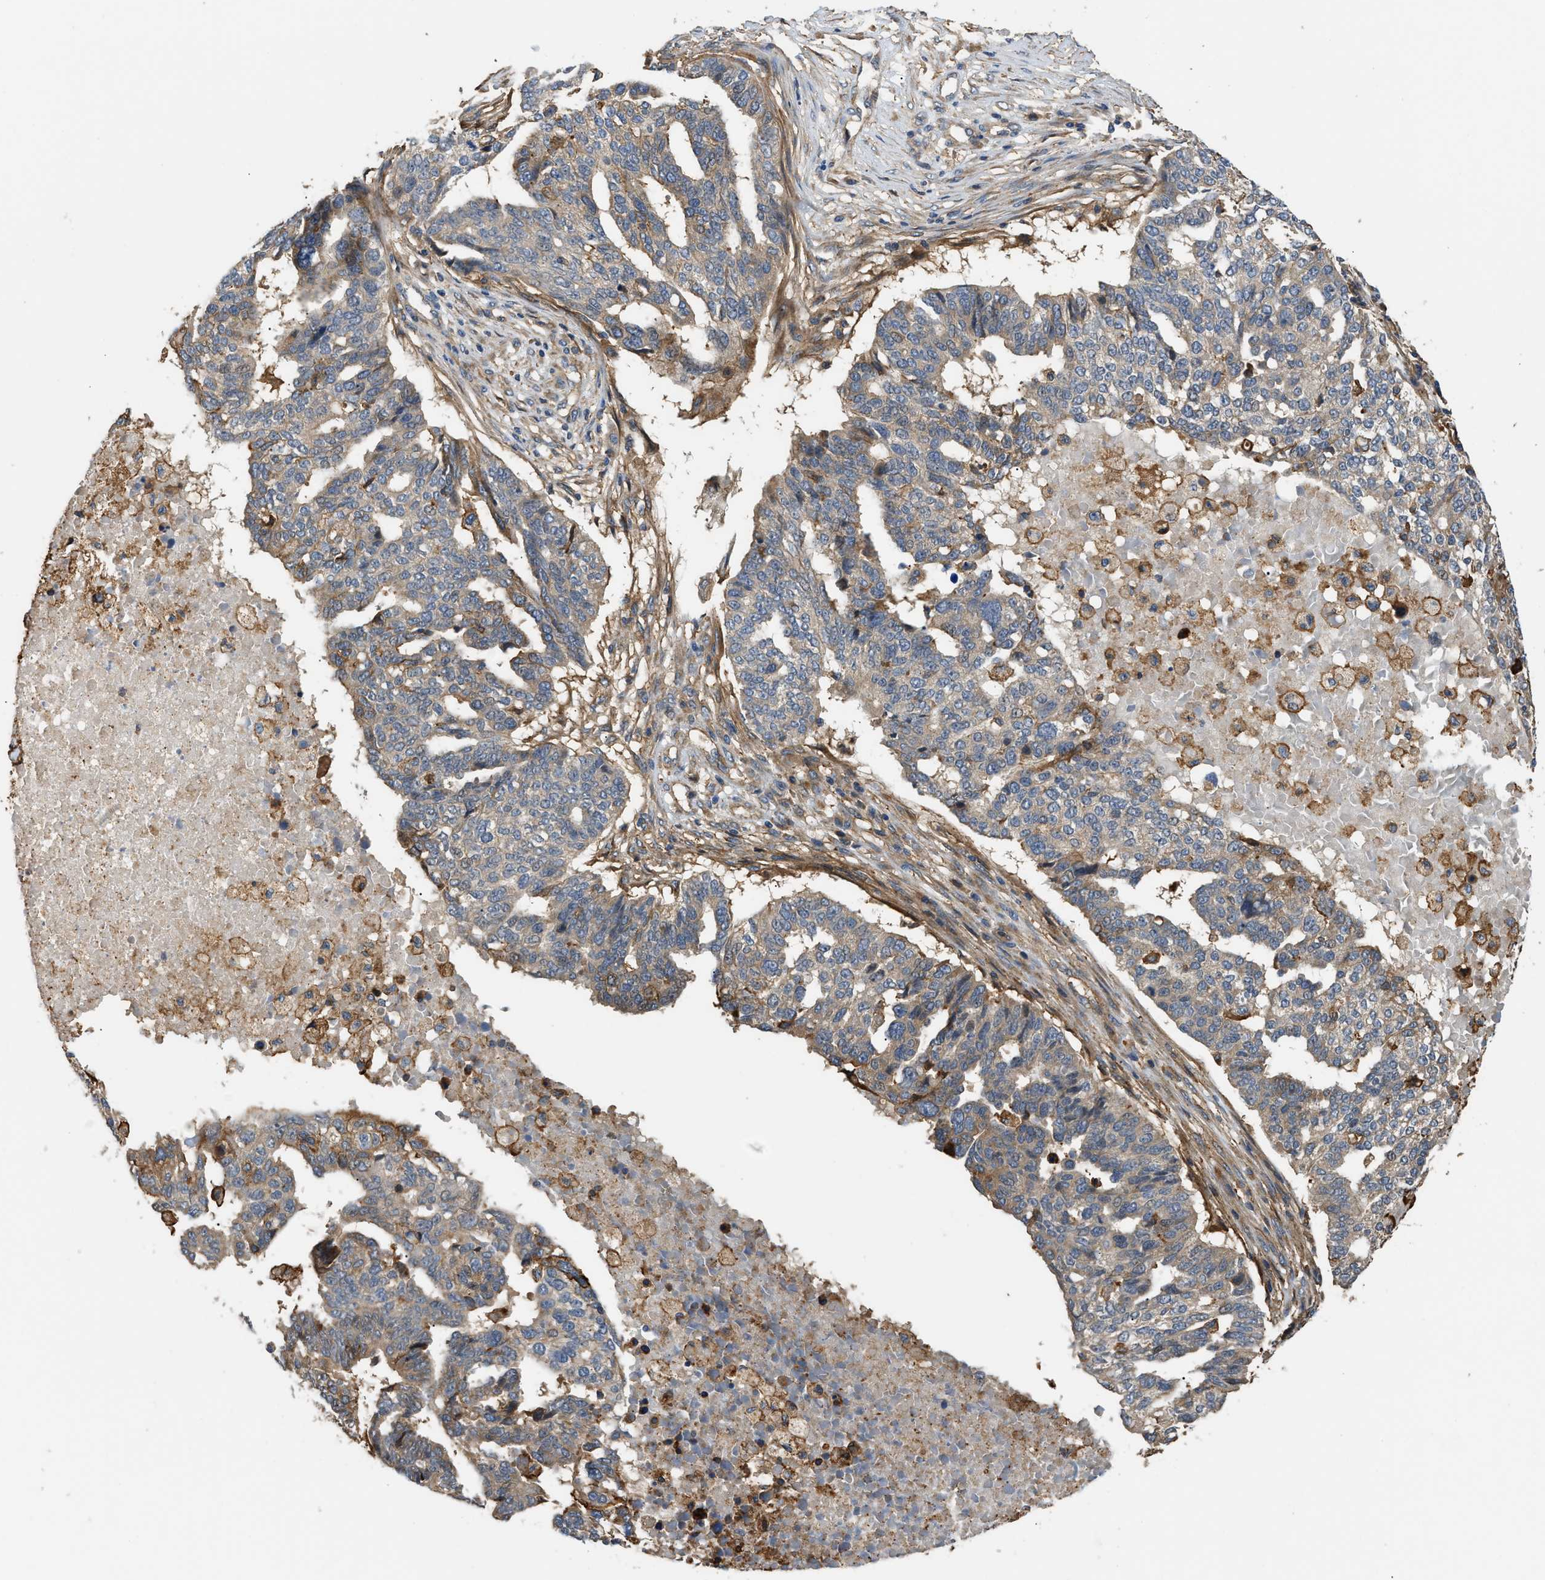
{"staining": {"intensity": "weak", "quantity": ">75%", "location": "cytoplasmic/membranous"}, "tissue": "ovarian cancer", "cell_type": "Tumor cells", "image_type": "cancer", "snomed": [{"axis": "morphology", "description": "Cystadenocarcinoma, serous, NOS"}, {"axis": "topography", "description": "Ovary"}], "caption": "Tumor cells show low levels of weak cytoplasmic/membranous positivity in about >75% of cells in ovarian cancer (serous cystadenocarcinoma).", "gene": "DDHD2", "patient": {"sex": "female", "age": 59}}